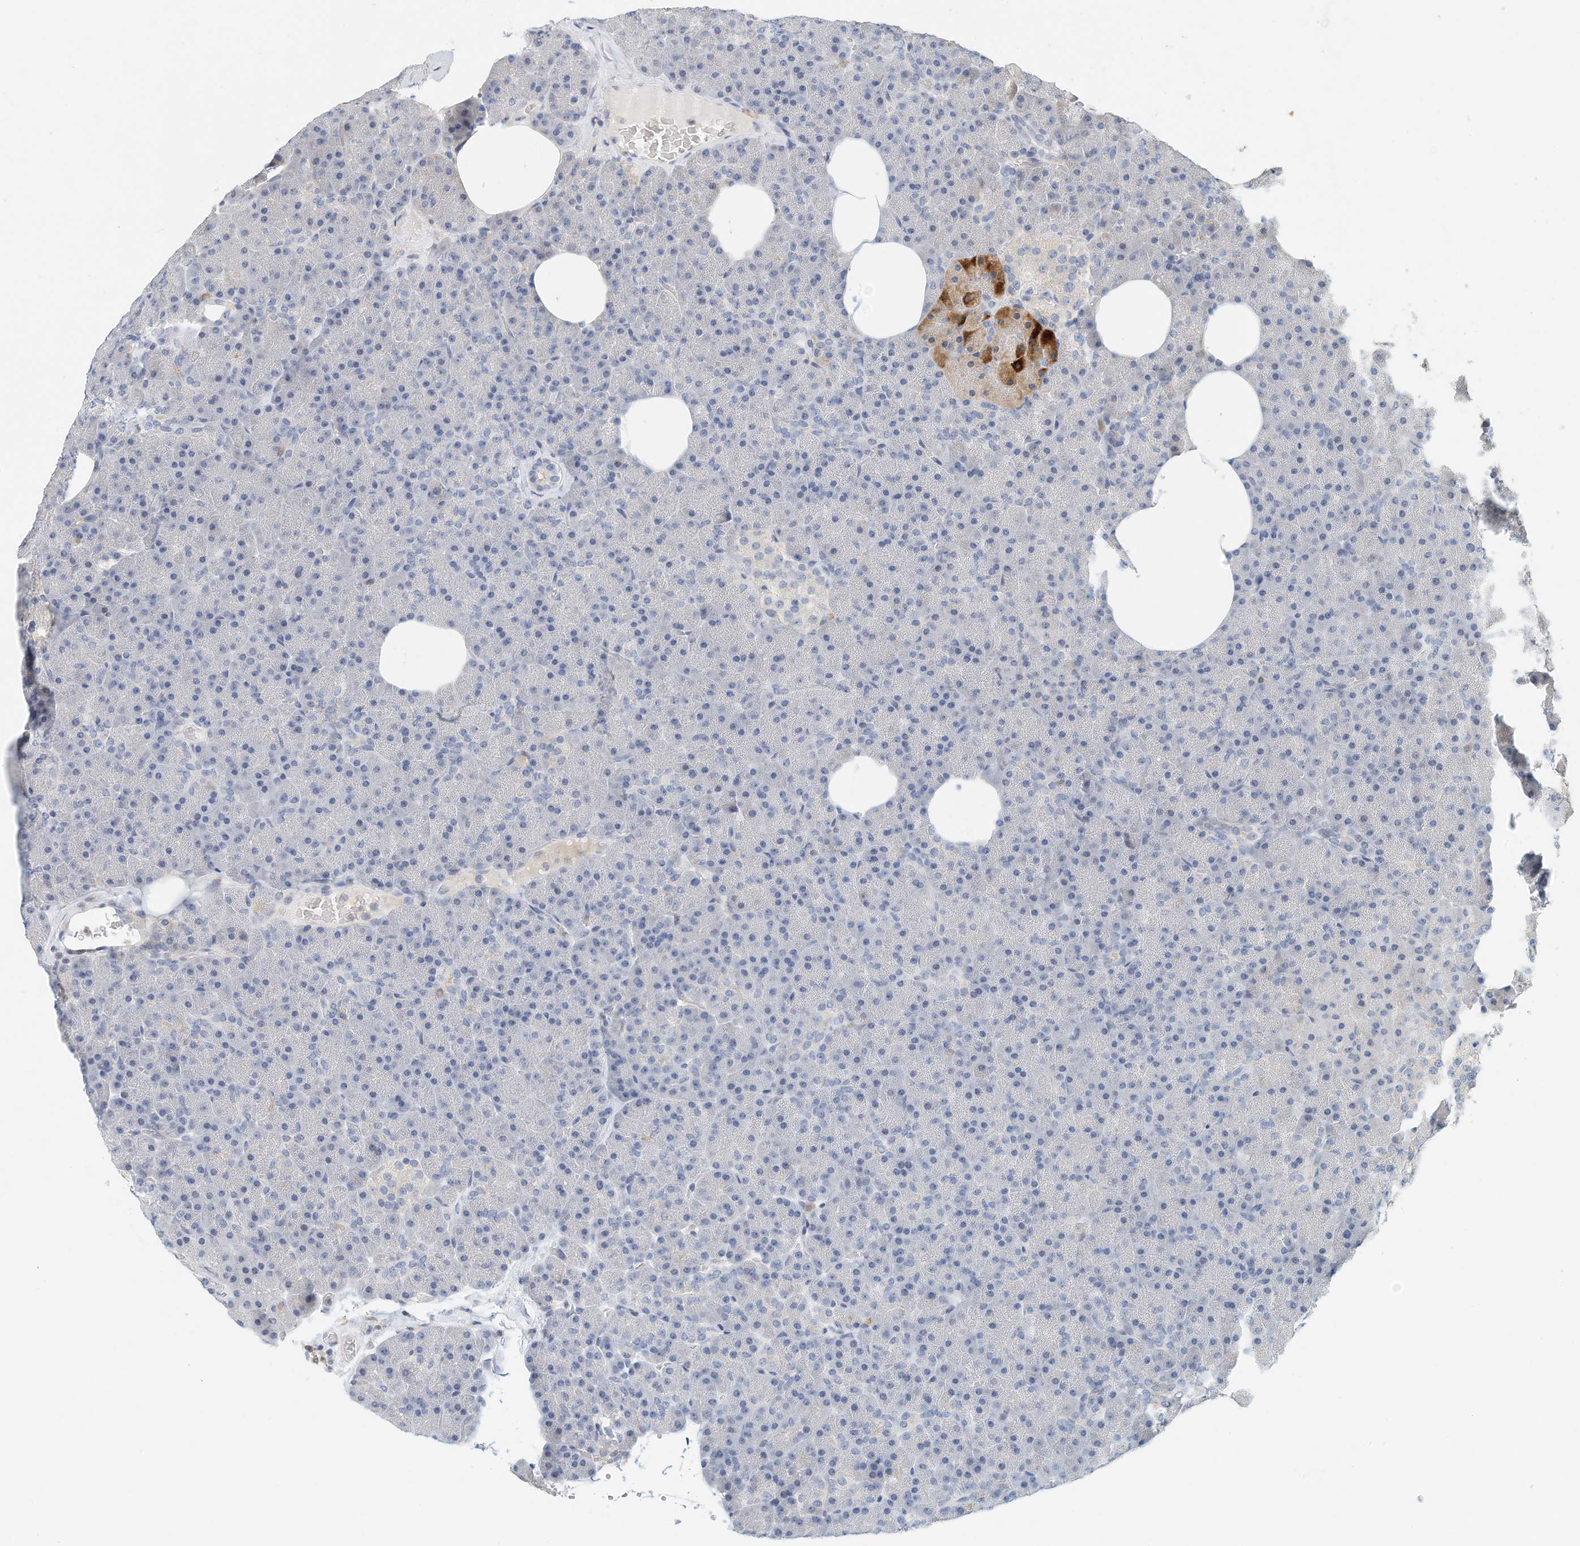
{"staining": {"intensity": "negative", "quantity": "none", "location": "none"}, "tissue": "pancreas", "cell_type": "Exocrine glandular cells", "image_type": "normal", "snomed": [{"axis": "morphology", "description": "Normal tissue, NOS"}, {"axis": "morphology", "description": "Carcinoid, malignant, NOS"}, {"axis": "topography", "description": "Pancreas"}], "caption": "IHC micrograph of normal pancreas stained for a protein (brown), which exhibits no expression in exocrine glandular cells. (DAB (3,3'-diaminobenzidine) immunohistochemistry with hematoxylin counter stain).", "gene": "MICAL1", "patient": {"sex": "female", "age": 35}}